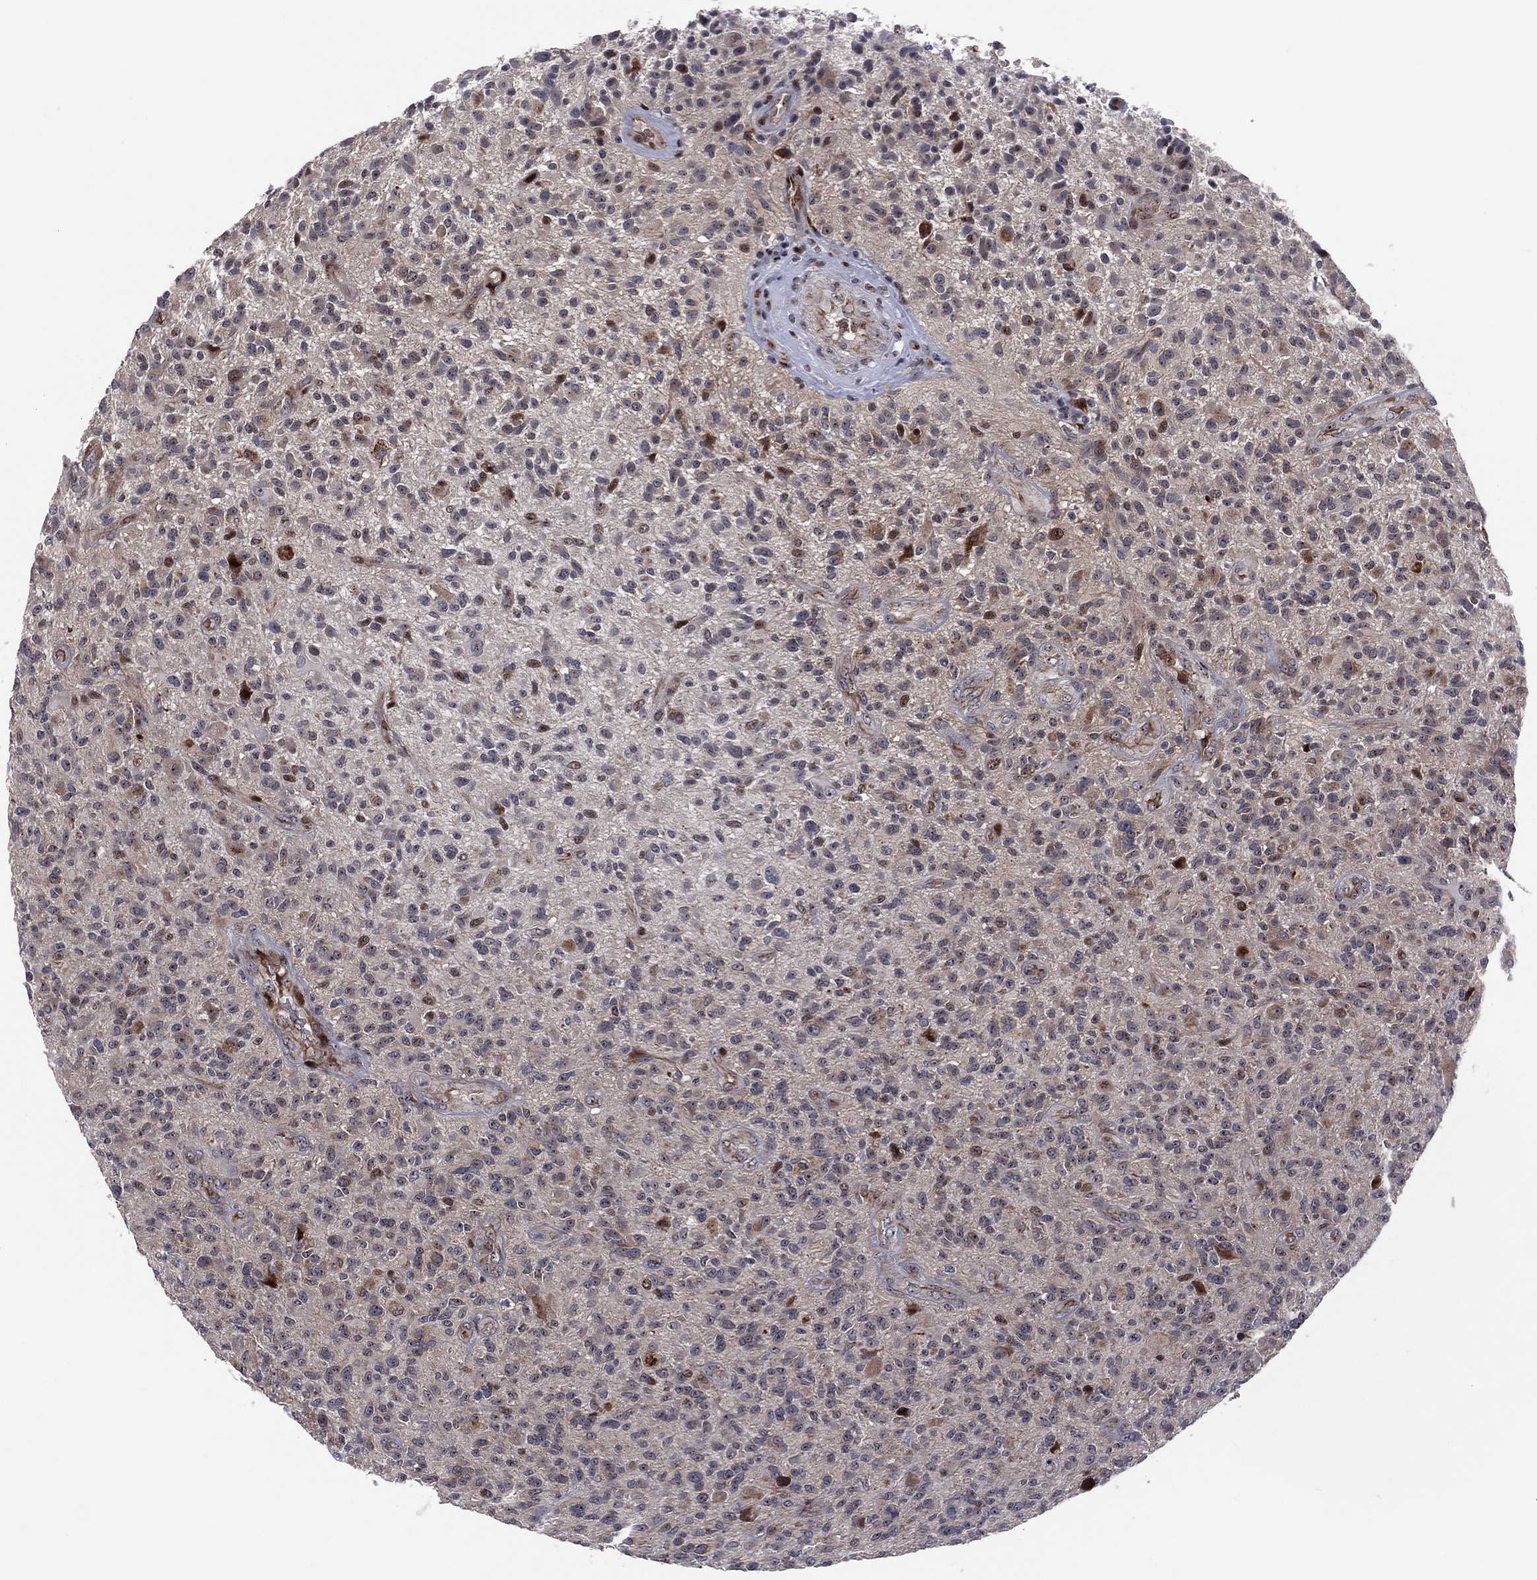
{"staining": {"intensity": "moderate", "quantity": "<25%", "location": "nuclear"}, "tissue": "glioma", "cell_type": "Tumor cells", "image_type": "cancer", "snomed": [{"axis": "morphology", "description": "Glioma, malignant, High grade"}, {"axis": "topography", "description": "Brain"}], "caption": "Malignant high-grade glioma stained for a protein shows moderate nuclear positivity in tumor cells.", "gene": "VHL", "patient": {"sex": "male", "age": 47}}